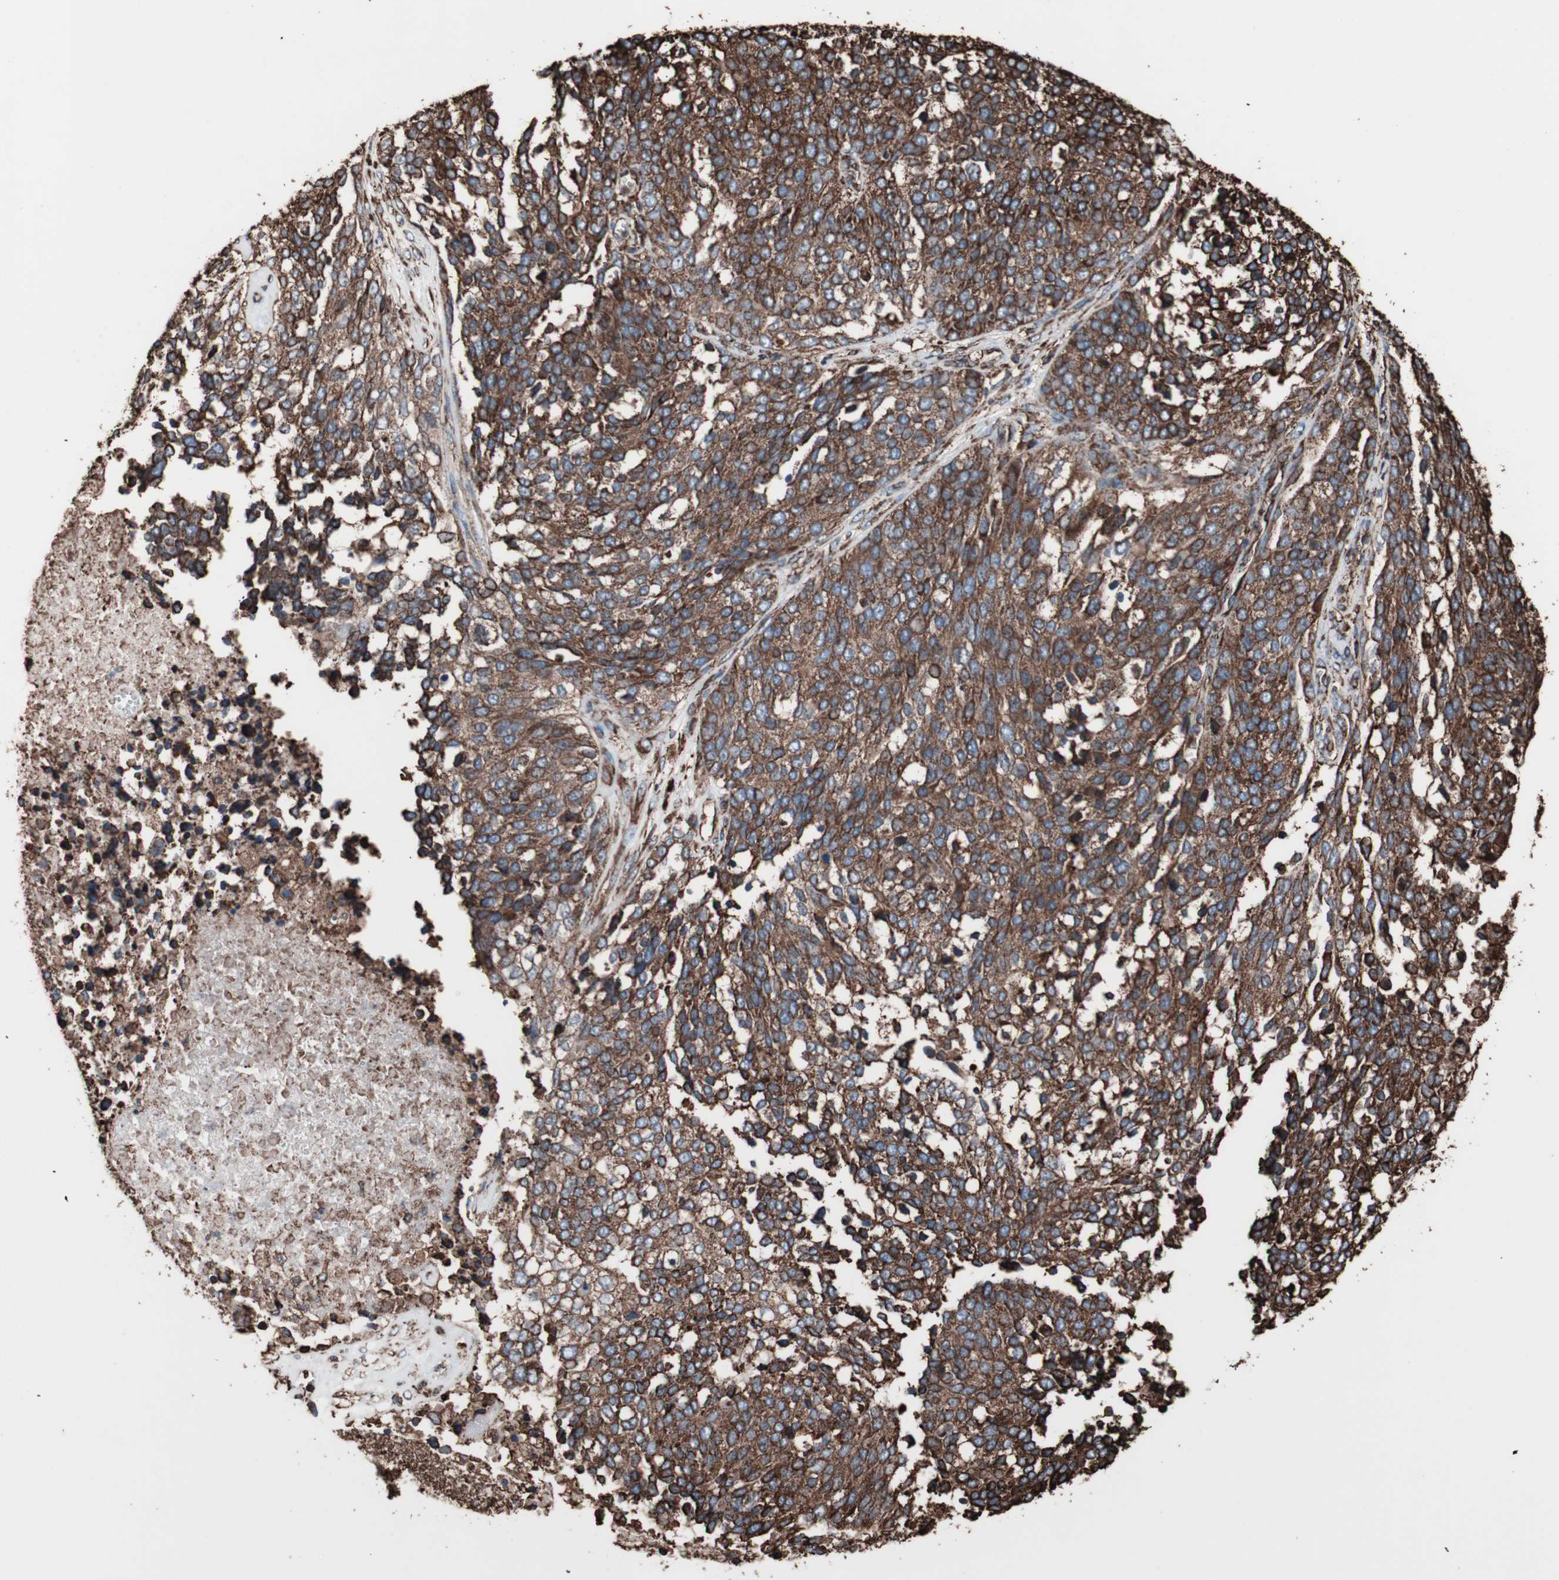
{"staining": {"intensity": "strong", "quantity": ">75%", "location": "cytoplasmic/membranous"}, "tissue": "ovarian cancer", "cell_type": "Tumor cells", "image_type": "cancer", "snomed": [{"axis": "morphology", "description": "Cystadenocarcinoma, serous, NOS"}, {"axis": "topography", "description": "Ovary"}], "caption": "Ovarian cancer (serous cystadenocarcinoma) was stained to show a protein in brown. There is high levels of strong cytoplasmic/membranous positivity in approximately >75% of tumor cells.", "gene": "HSP90B1", "patient": {"sex": "female", "age": 44}}